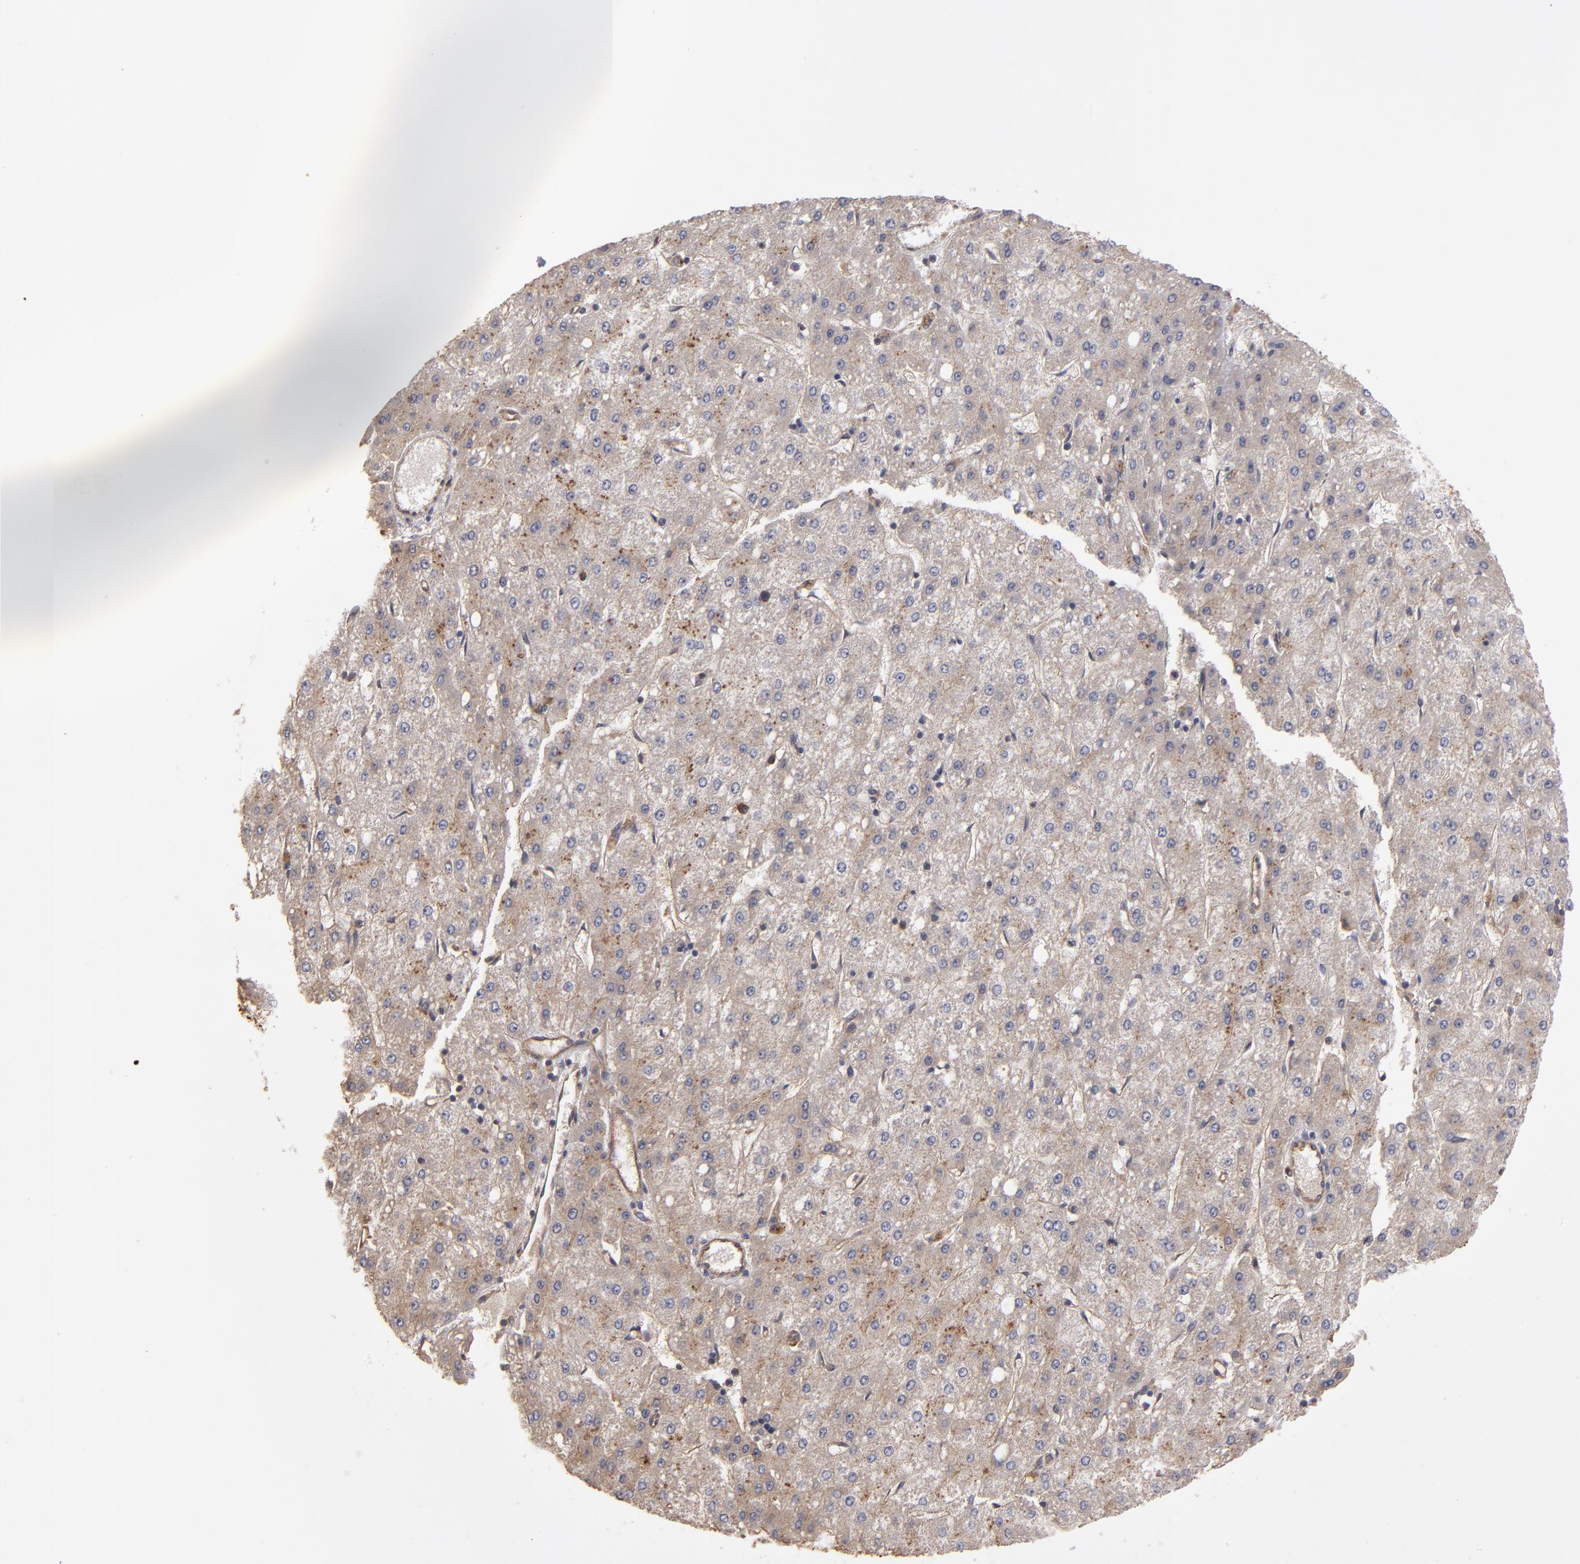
{"staining": {"intensity": "moderate", "quantity": ">75%", "location": "cytoplasmic/membranous"}, "tissue": "liver cancer", "cell_type": "Tumor cells", "image_type": "cancer", "snomed": [{"axis": "morphology", "description": "Carcinoma, Hepatocellular, NOS"}, {"axis": "topography", "description": "Liver"}], "caption": "The photomicrograph reveals a brown stain indicating the presence of a protein in the cytoplasmic/membranous of tumor cells in liver cancer (hepatocellular carcinoma).", "gene": "DMD", "patient": {"sex": "female", "age": 52}}